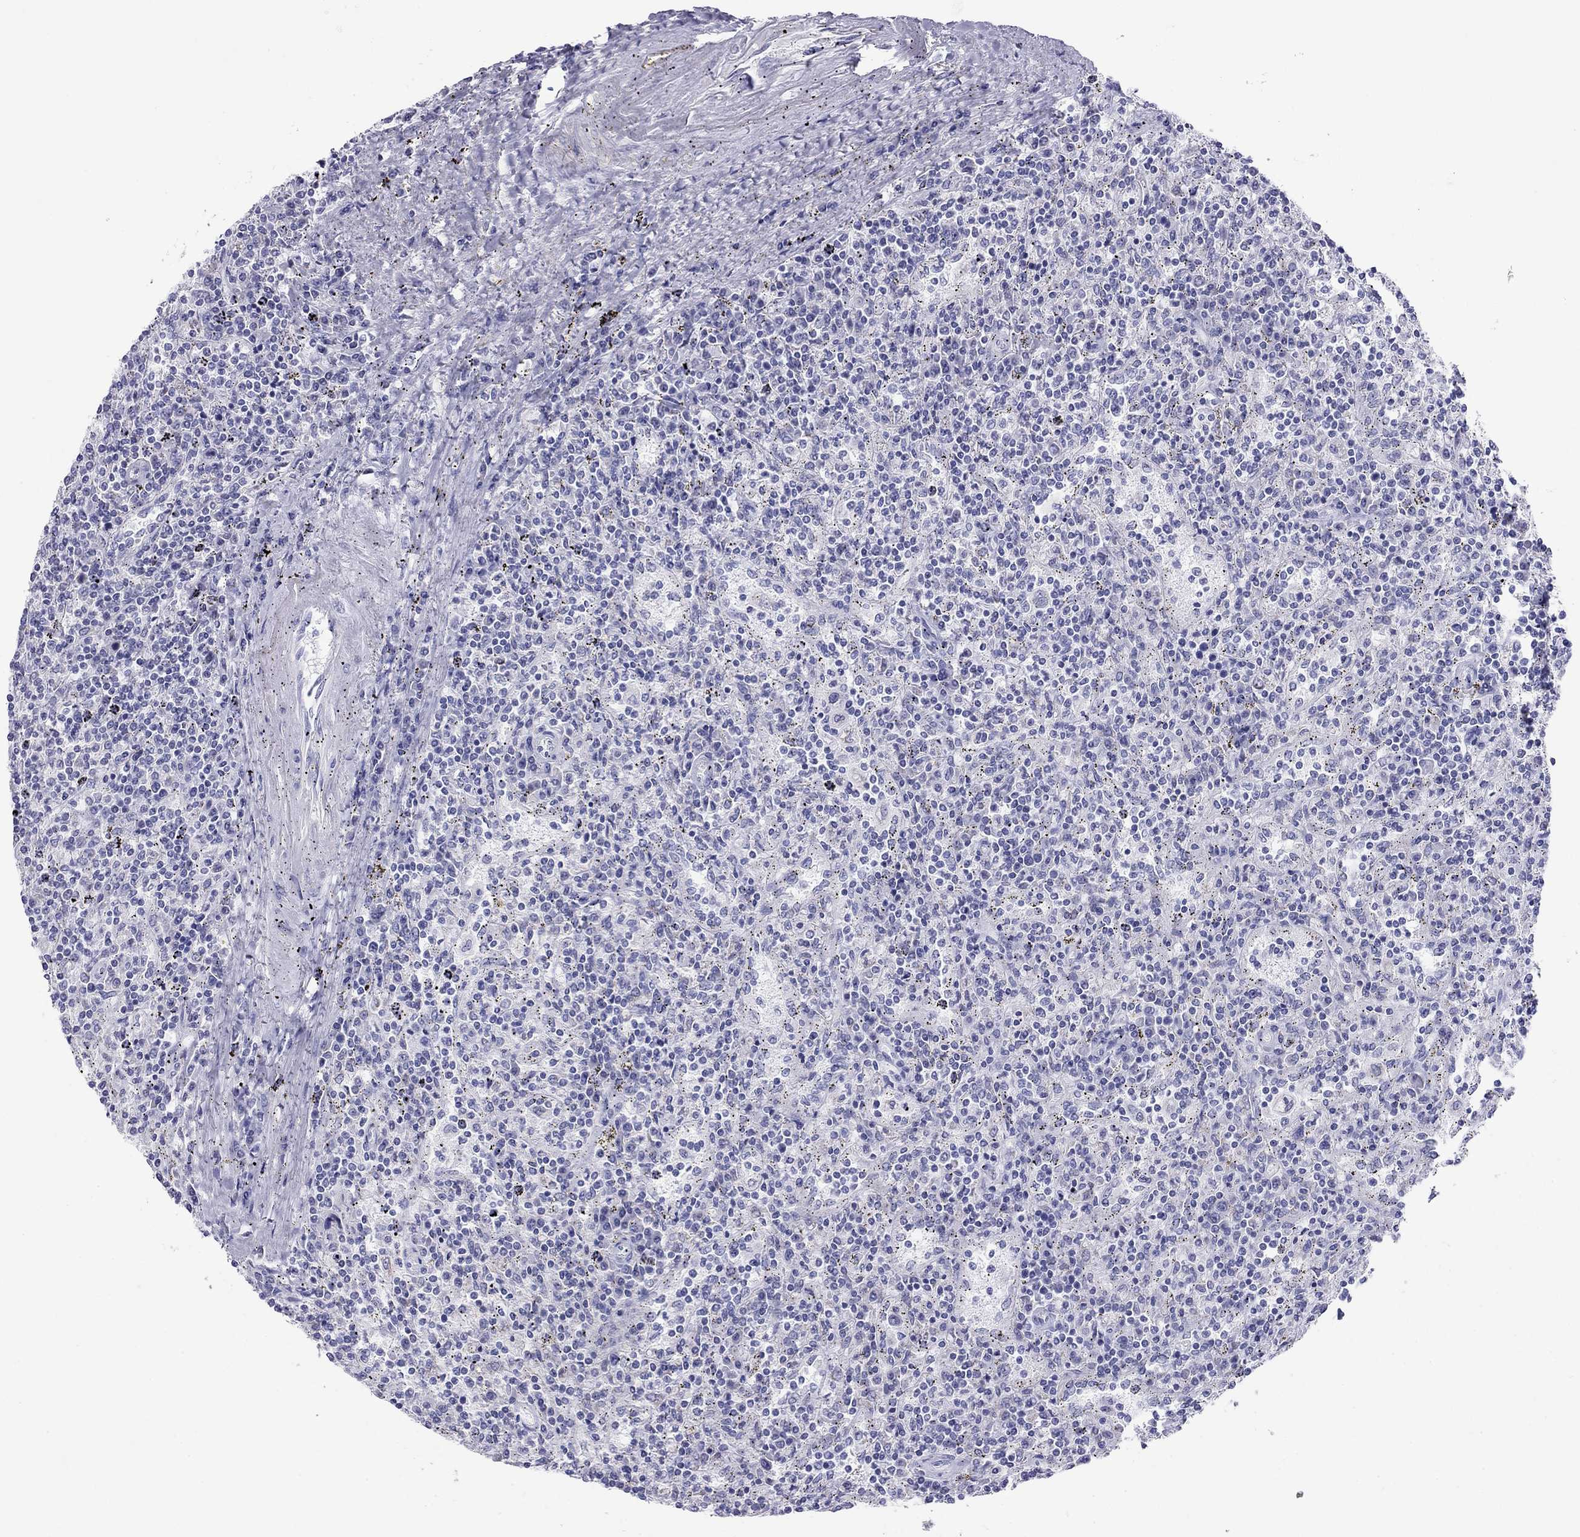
{"staining": {"intensity": "negative", "quantity": "none", "location": "none"}, "tissue": "lymphoma", "cell_type": "Tumor cells", "image_type": "cancer", "snomed": [{"axis": "morphology", "description": "Malignant lymphoma, non-Hodgkin's type, Low grade"}, {"axis": "topography", "description": "Lymph node"}], "caption": "Immunohistochemistry (IHC) micrograph of neoplastic tissue: lymphoma stained with DAB shows no significant protein expression in tumor cells. The staining is performed using DAB (3,3'-diaminobenzidine) brown chromogen with nuclei counter-stained in using hematoxylin.", "gene": "DPY19L2", "patient": {"sex": "male", "age": 52}}